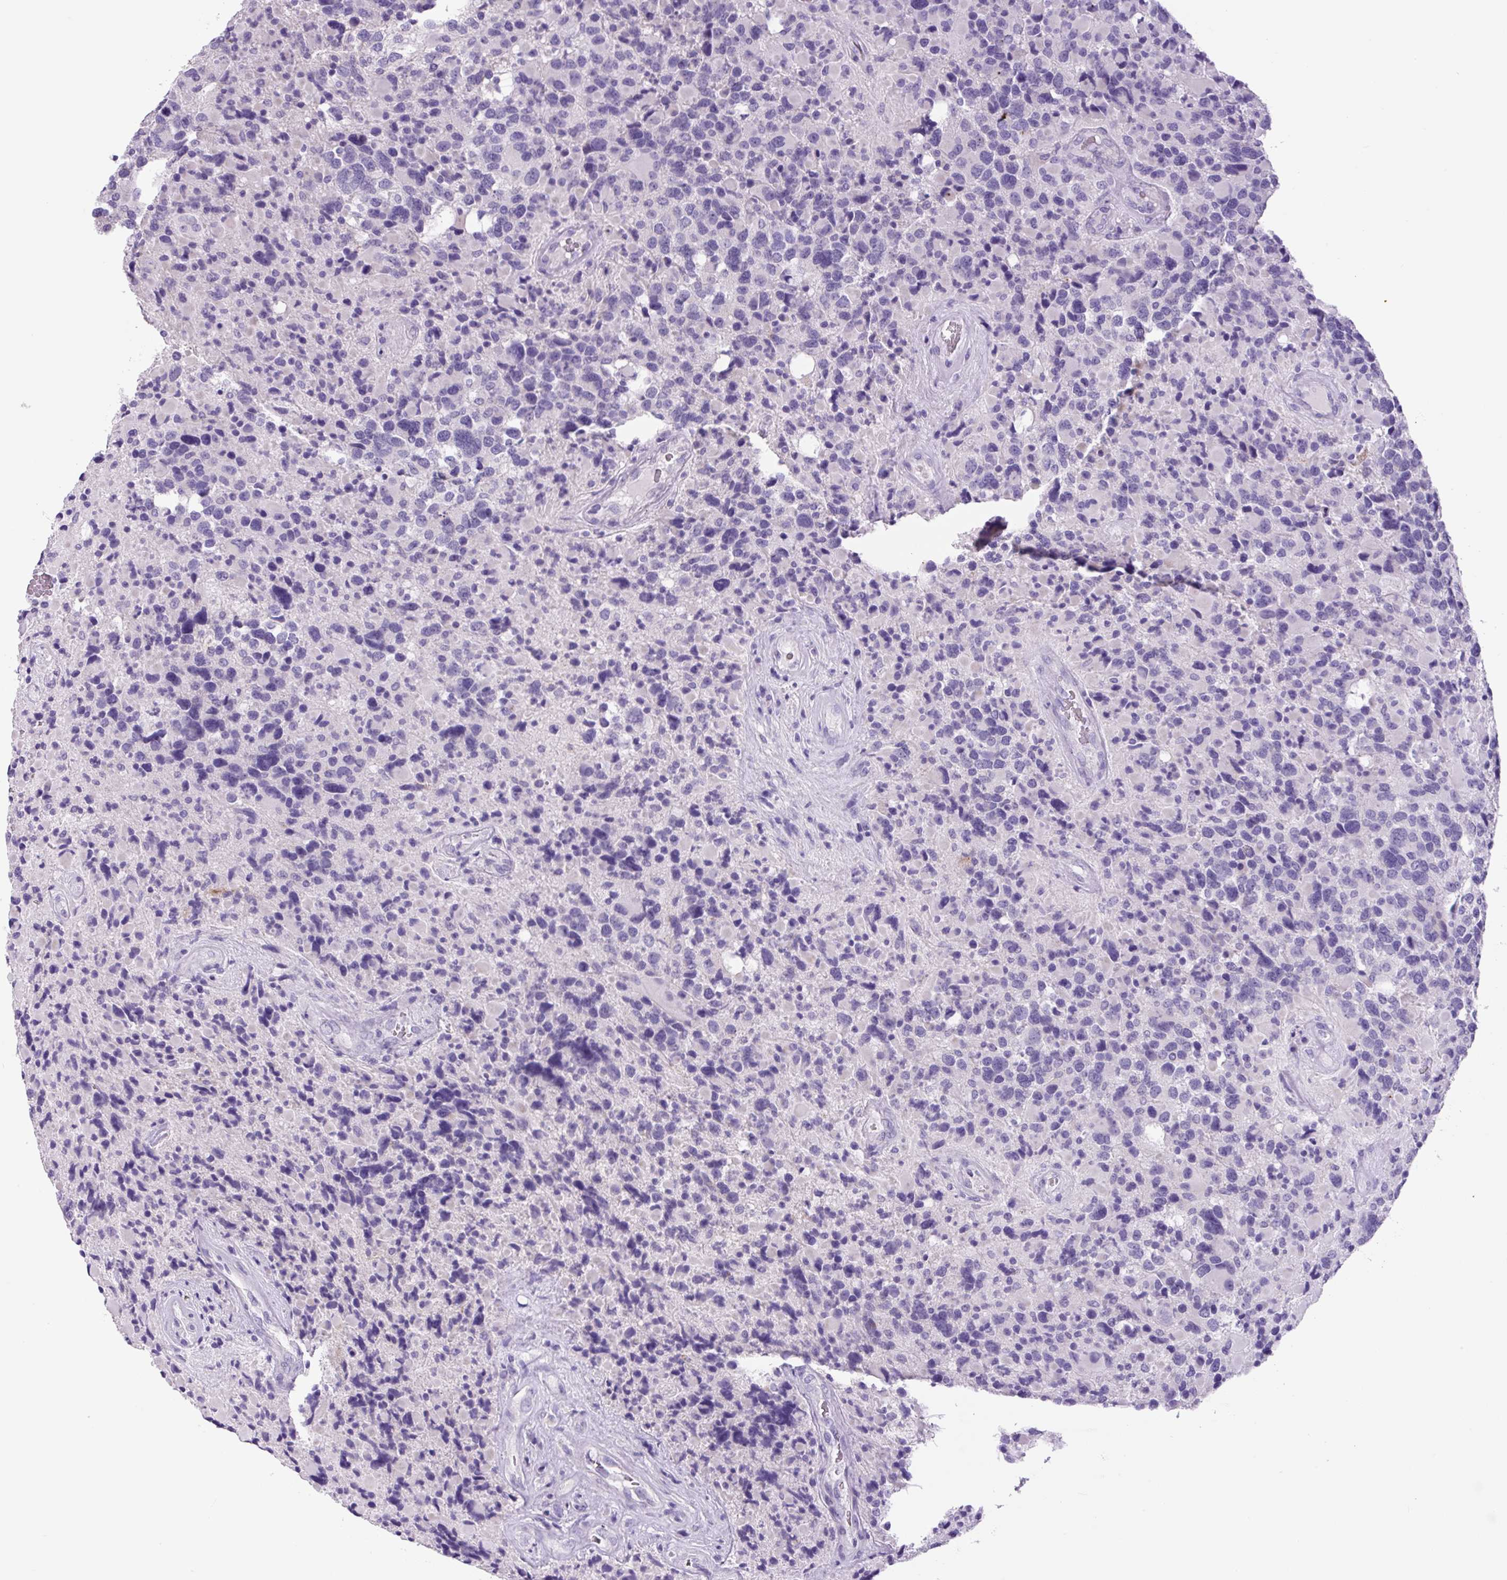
{"staining": {"intensity": "negative", "quantity": "none", "location": "none"}, "tissue": "glioma", "cell_type": "Tumor cells", "image_type": "cancer", "snomed": [{"axis": "morphology", "description": "Glioma, malignant, High grade"}, {"axis": "topography", "description": "Brain"}], "caption": "High power microscopy histopathology image of an immunohistochemistry histopathology image of malignant high-grade glioma, revealing no significant expression in tumor cells.", "gene": "CHGA", "patient": {"sex": "female", "age": 40}}